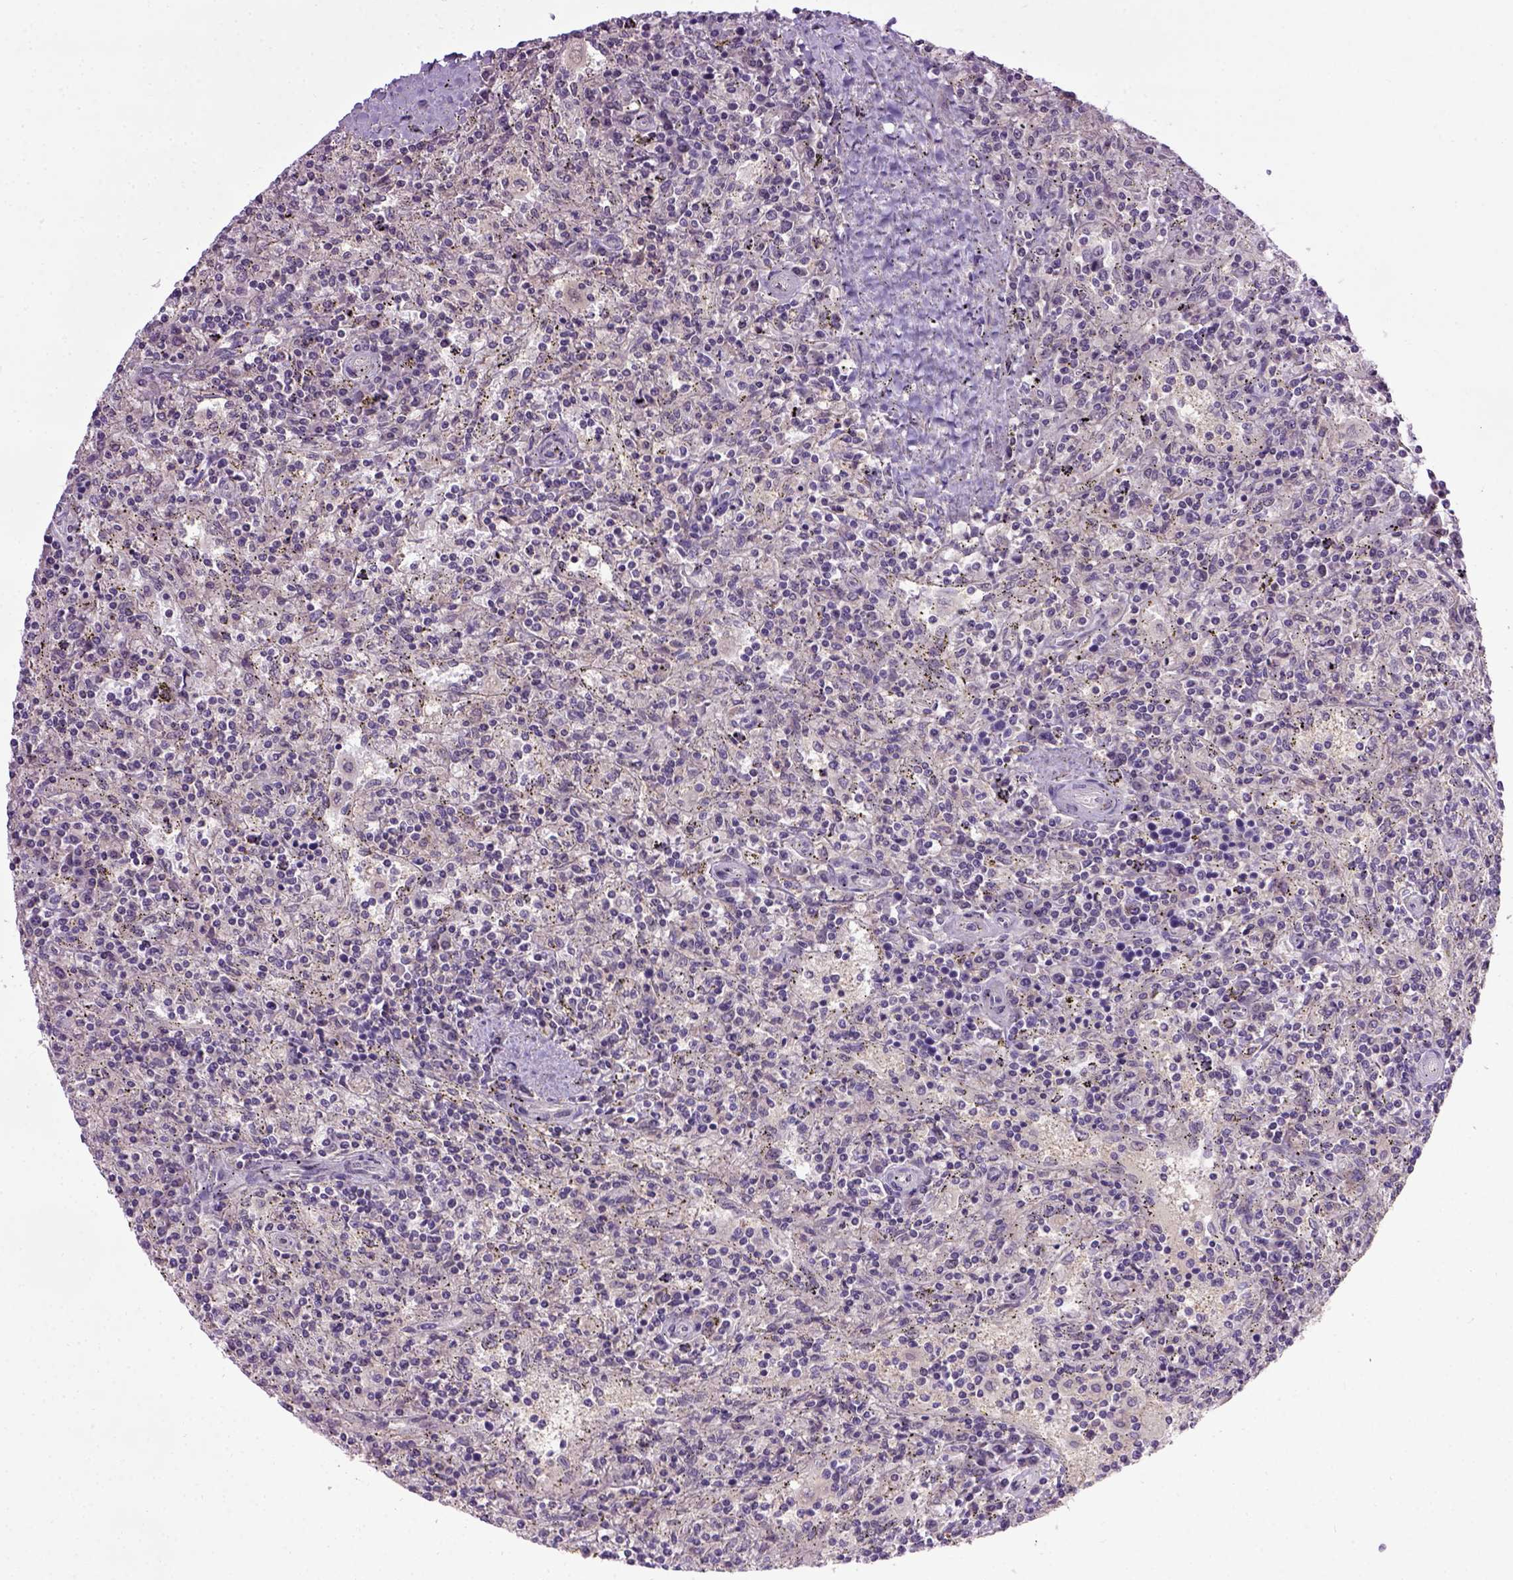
{"staining": {"intensity": "negative", "quantity": "none", "location": "none"}, "tissue": "lymphoma", "cell_type": "Tumor cells", "image_type": "cancer", "snomed": [{"axis": "morphology", "description": "Malignant lymphoma, non-Hodgkin's type, Low grade"}, {"axis": "topography", "description": "Spleen"}], "caption": "There is no significant positivity in tumor cells of low-grade malignant lymphoma, non-Hodgkin's type.", "gene": "RAB43", "patient": {"sex": "male", "age": 62}}